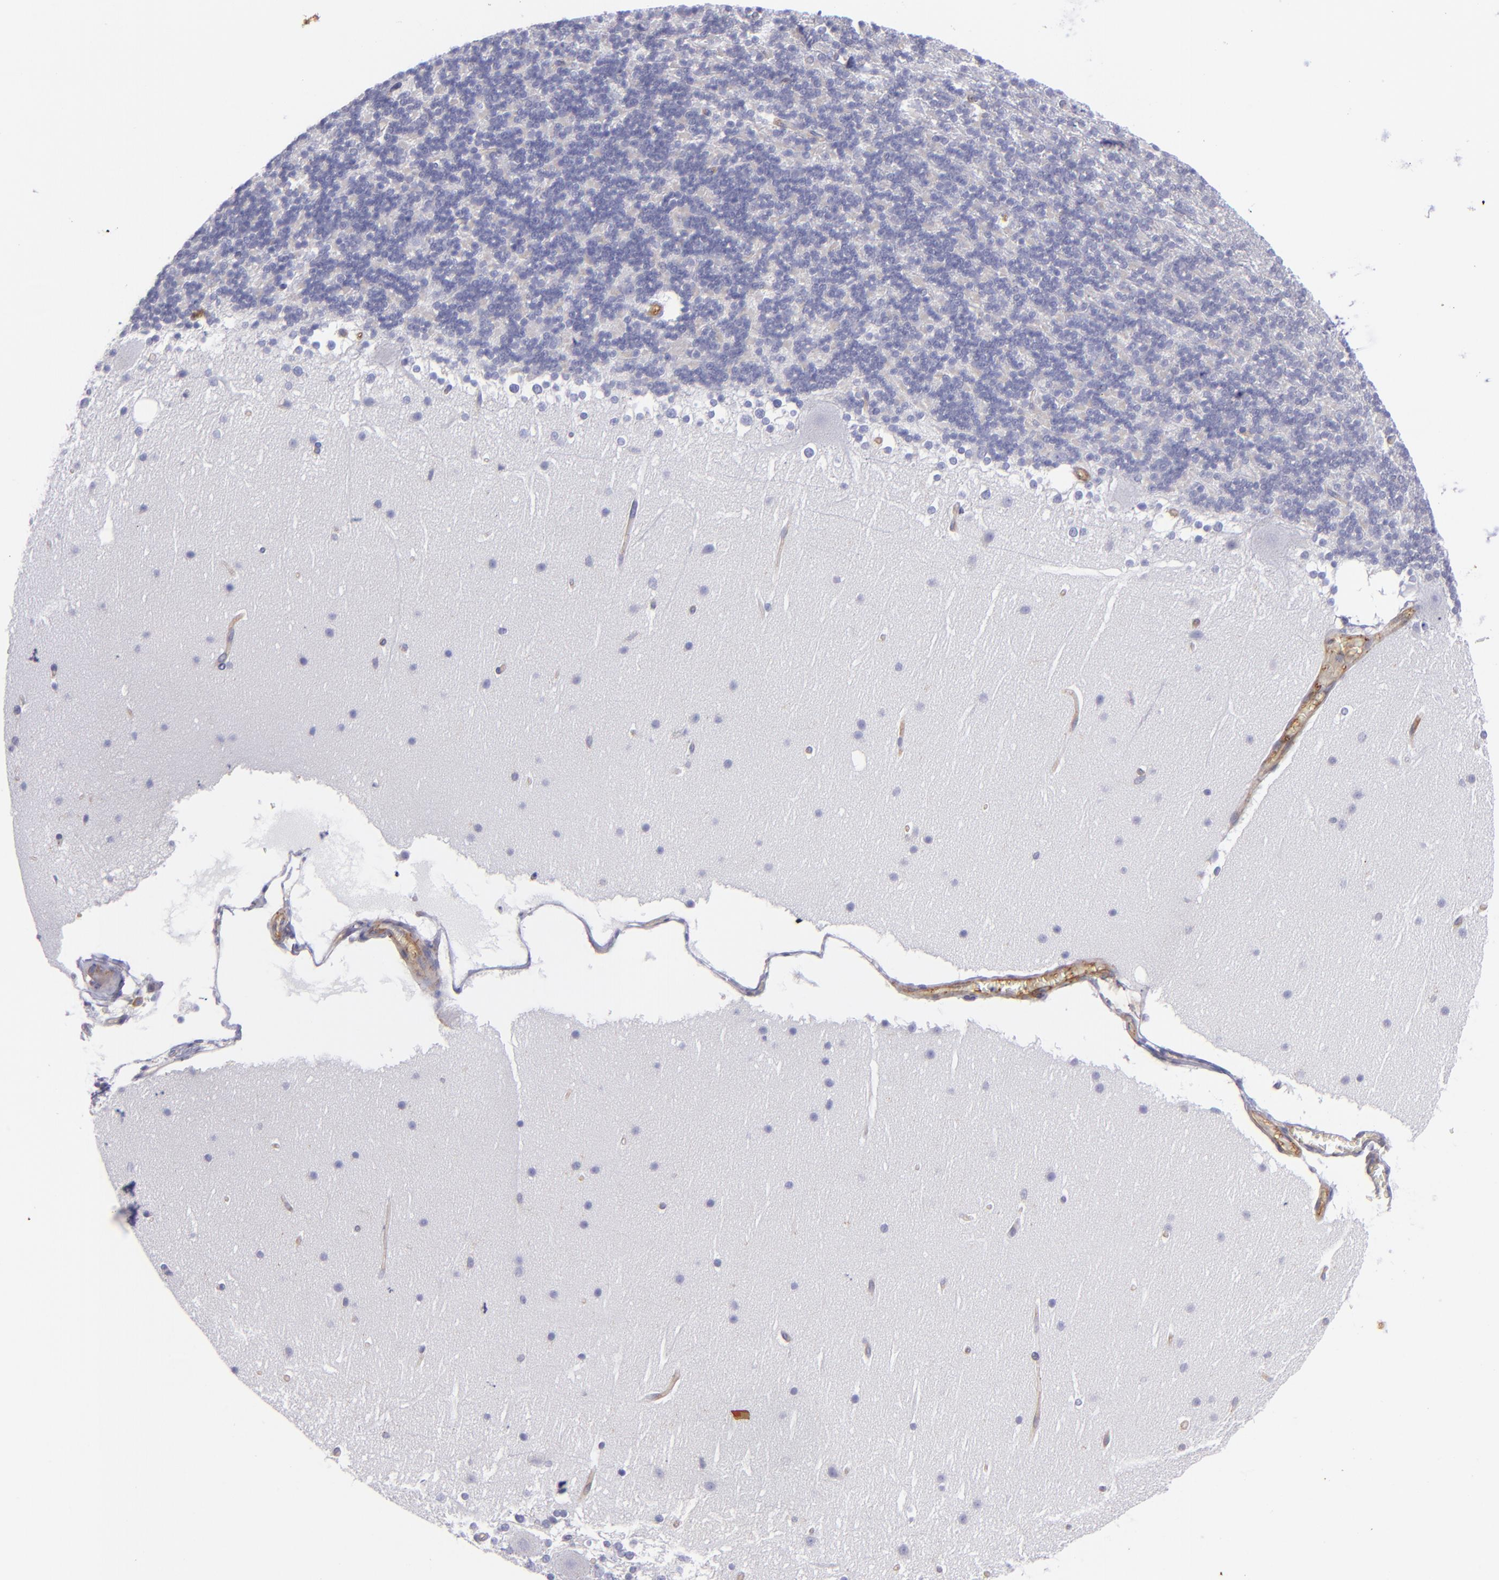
{"staining": {"intensity": "negative", "quantity": "none", "location": "none"}, "tissue": "cerebellum", "cell_type": "Cells in granular layer", "image_type": "normal", "snomed": [{"axis": "morphology", "description": "Normal tissue, NOS"}, {"axis": "topography", "description": "Cerebellum"}], "caption": "Photomicrograph shows no protein expression in cells in granular layer of benign cerebellum. (DAB IHC visualized using brightfield microscopy, high magnification).", "gene": "ENTPD1", "patient": {"sex": "female", "age": 19}}